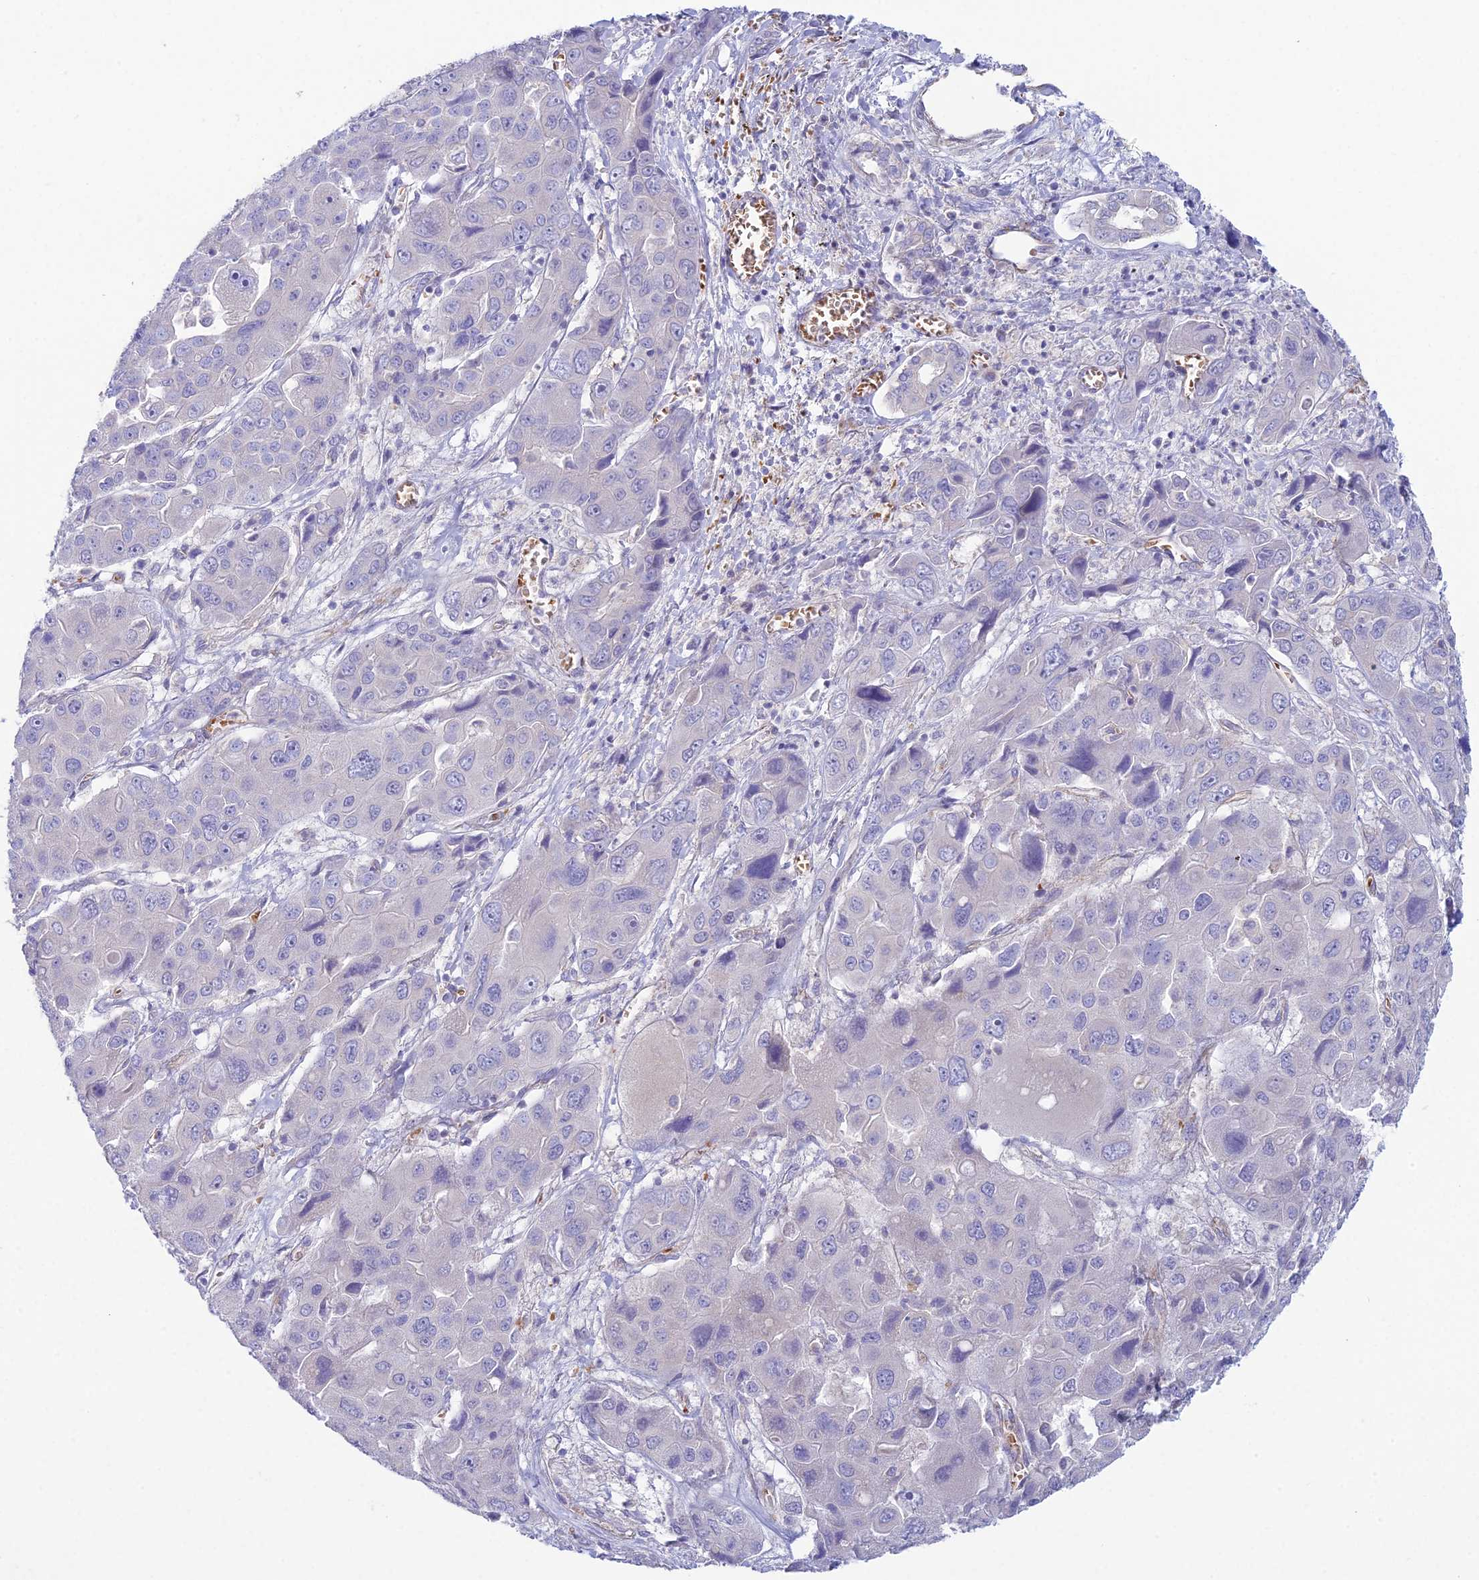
{"staining": {"intensity": "negative", "quantity": "none", "location": "none"}, "tissue": "liver cancer", "cell_type": "Tumor cells", "image_type": "cancer", "snomed": [{"axis": "morphology", "description": "Cholangiocarcinoma"}, {"axis": "topography", "description": "Liver"}], "caption": "This is an immunohistochemistry image of liver cancer. There is no expression in tumor cells.", "gene": "ZNF564", "patient": {"sex": "male", "age": 67}}